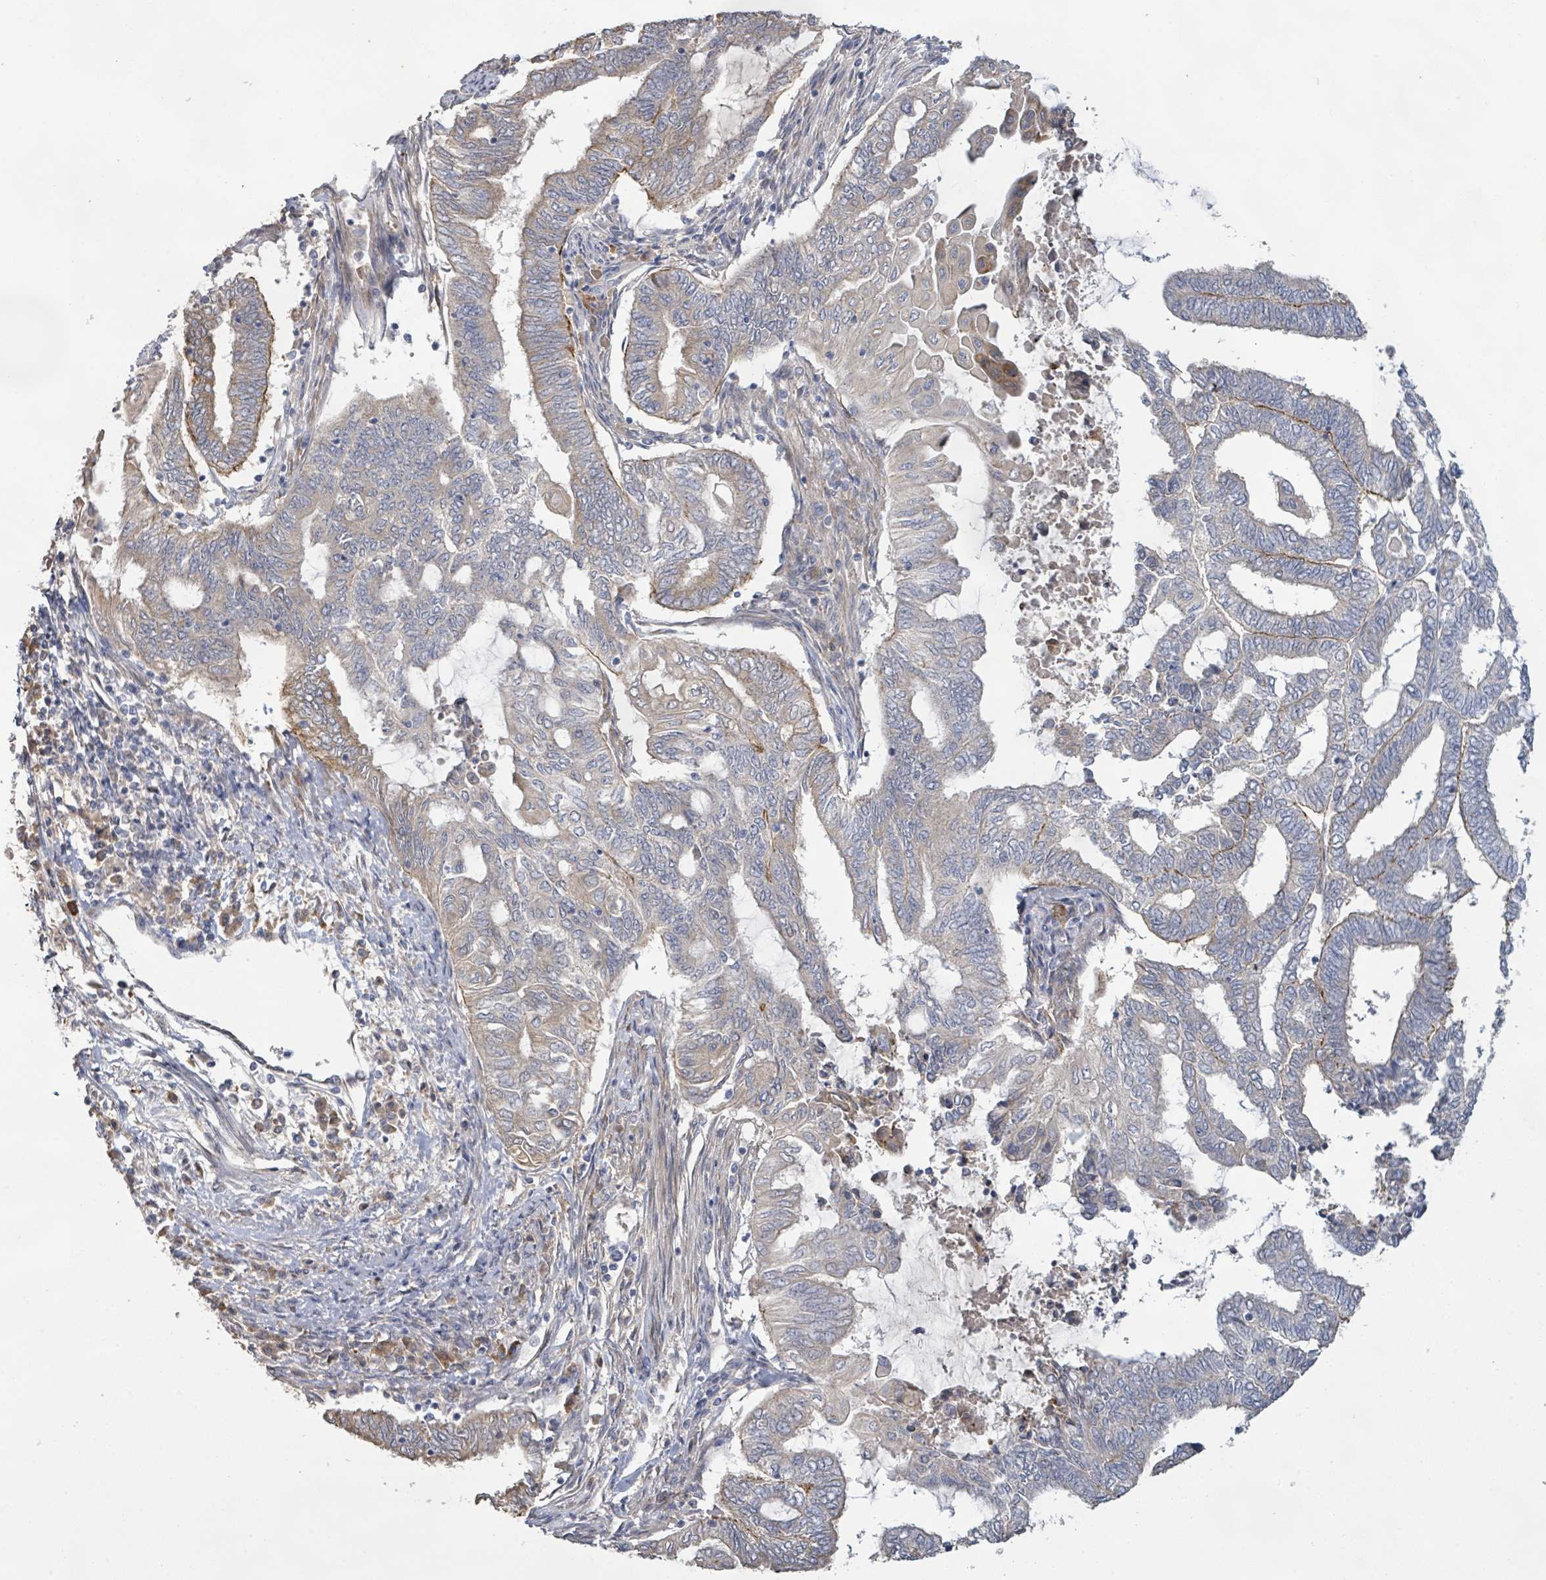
{"staining": {"intensity": "moderate", "quantity": "25%-75%", "location": "cytoplasmic/membranous"}, "tissue": "endometrial cancer", "cell_type": "Tumor cells", "image_type": "cancer", "snomed": [{"axis": "morphology", "description": "Adenocarcinoma, NOS"}, {"axis": "topography", "description": "Uterus"}, {"axis": "topography", "description": "Endometrium"}], "caption": "Immunohistochemical staining of human adenocarcinoma (endometrial) displays moderate cytoplasmic/membranous protein staining in approximately 25%-75% of tumor cells.", "gene": "KCNS2", "patient": {"sex": "female", "age": 70}}